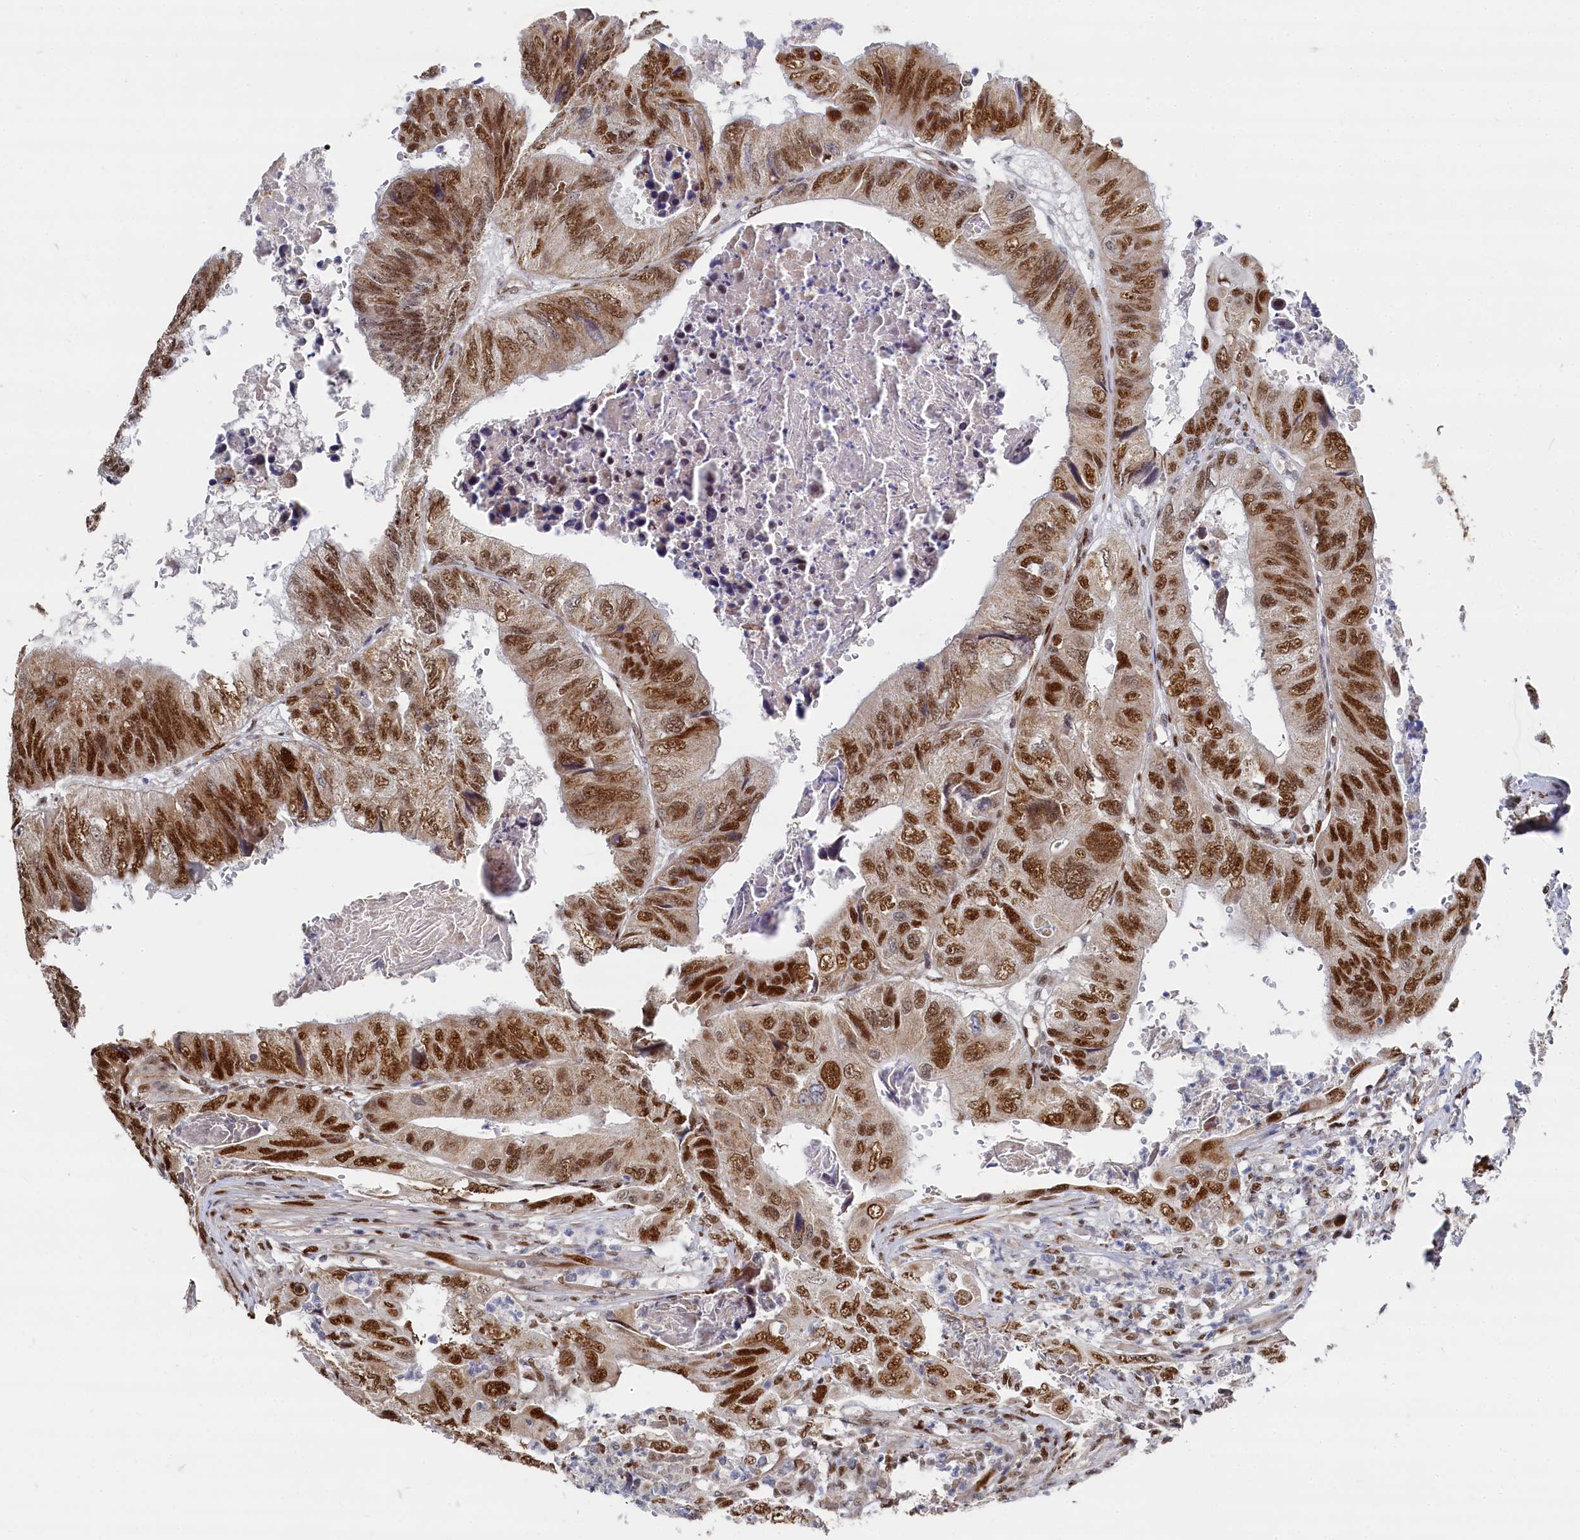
{"staining": {"intensity": "strong", "quantity": ">75%", "location": "nuclear"}, "tissue": "colorectal cancer", "cell_type": "Tumor cells", "image_type": "cancer", "snomed": [{"axis": "morphology", "description": "Adenocarcinoma, NOS"}, {"axis": "topography", "description": "Rectum"}], "caption": "Immunohistochemistry (IHC) micrograph of human colorectal cancer stained for a protein (brown), which displays high levels of strong nuclear positivity in approximately >75% of tumor cells.", "gene": "BUB3", "patient": {"sex": "male", "age": 63}}